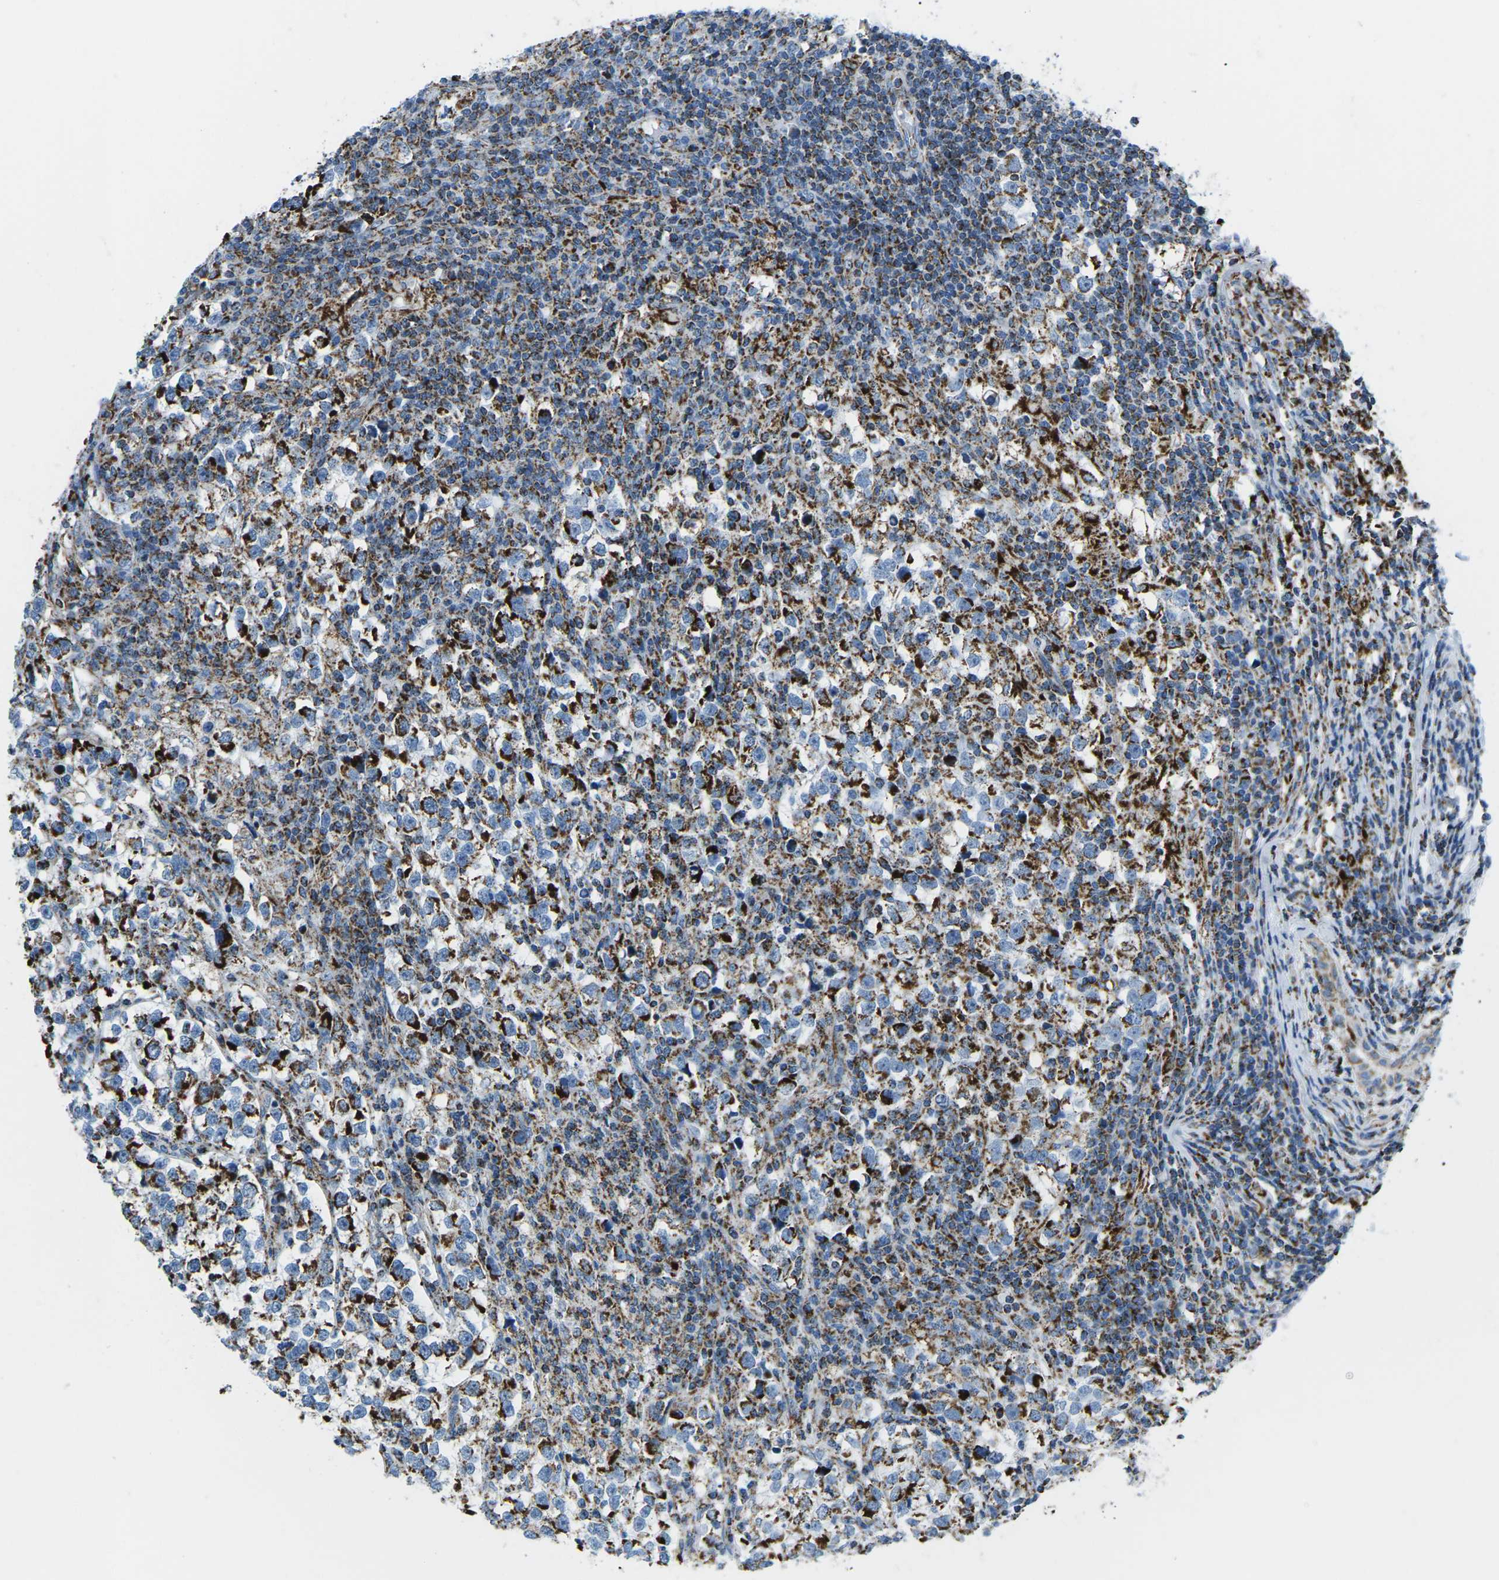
{"staining": {"intensity": "strong", "quantity": "25%-75%", "location": "cytoplasmic/membranous"}, "tissue": "testis cancer", "cell_type": "Tumor cells", "image_type": "cancer", "snomed": [{"axis": "morphology", "description": "Normal tissue, NOS"}, {"axis": "morphology", "description": "Seminoma, NOS"}, {"axis": "topography", "description": "Testis"}], "caption": "Immunohistochemical staining of testis seminoma reveals strong cytoplasmic/membranous protein positivity in approximately 25%-75% of tumor cells.", "gene": "COX6C", "patient": {"sex": "male", "age": 43}}